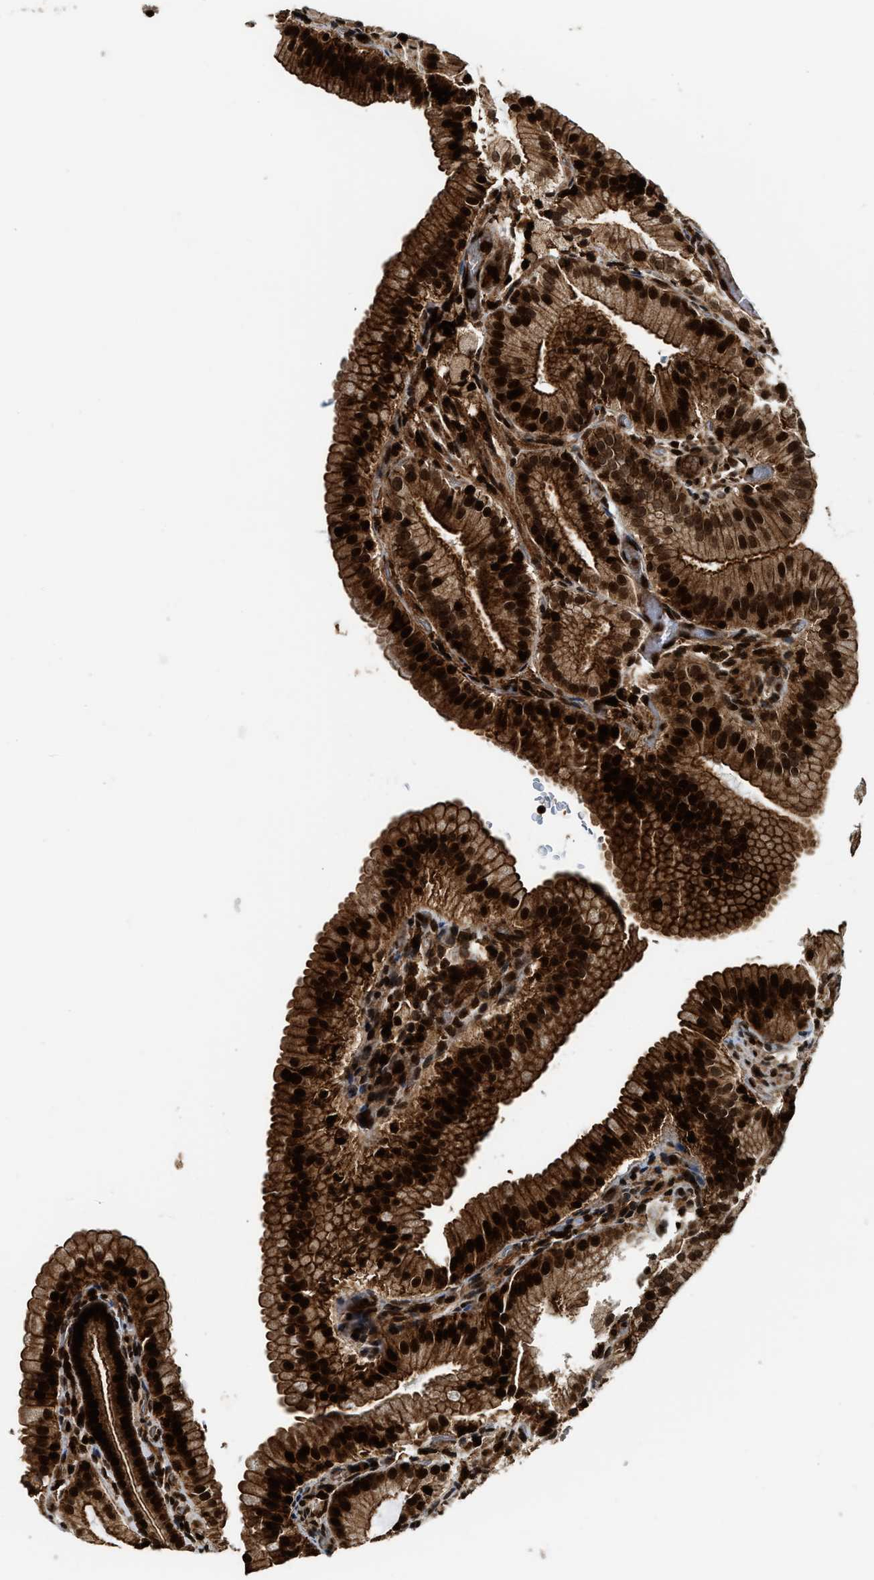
{"staining": {"intensity": "strong", "quantity": ">75%", "location": "cytoplasmic/membranous,nuclear"}, "tissue": "gallbladder", "cell_type": "Glandular cells", "image_type": "normal", "snomed": [{"axis": "morphology", "description": "Normal tissue, NOS"}, {"axis": "topography", "description": "Gallbladder"}], "caption": "Immunohistochemical staining of unremarkable gallbladder shows high levels of strong cytoplasmic/membranous,nuclear staining in approximately >75% of glandular cells.", "gene": "MDM2", "patient": {"sex": "male", "age": 54}}